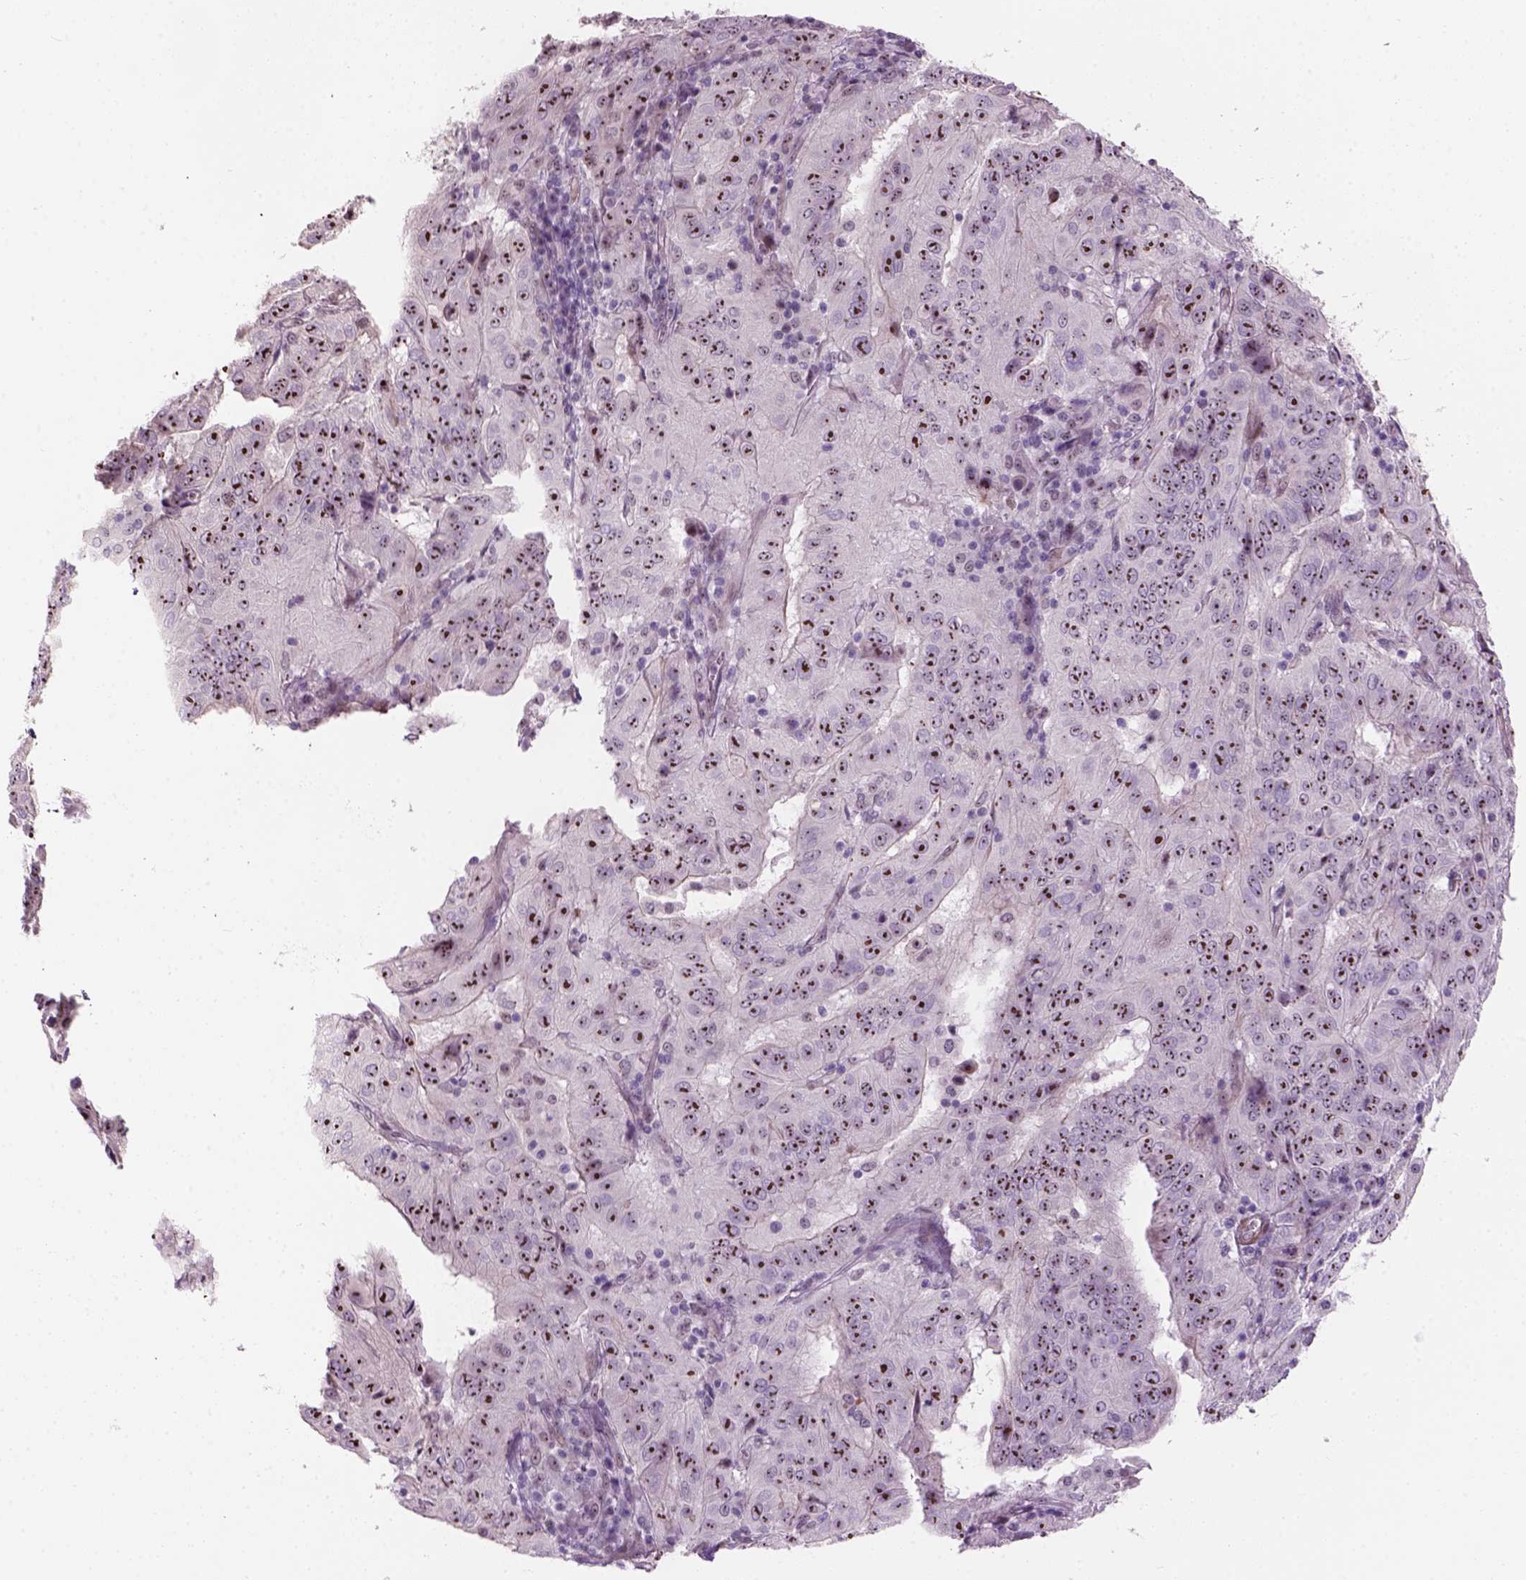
{"staining": {"intensity": "strong", "quantity": ">75%", "location": "nuclear"}, "tissue": "pancreatic cancer", "cell_type": "Tumor cells", "image_type": "cancer", "snomed": [{"axis": "morphology", "description": "Adenocarcinoma, NOS"}, {"axis": "topography", "description": "Pancreas"}], "caption": "Pancreatic cancer (adenocarcinoma) tissue exhibits strong nuclear staining in approximately >75% of tumor cells, visualized by immunohistochemistry.", "gene": "RRS1", "patient": {"sex": "male", "age": 63}}